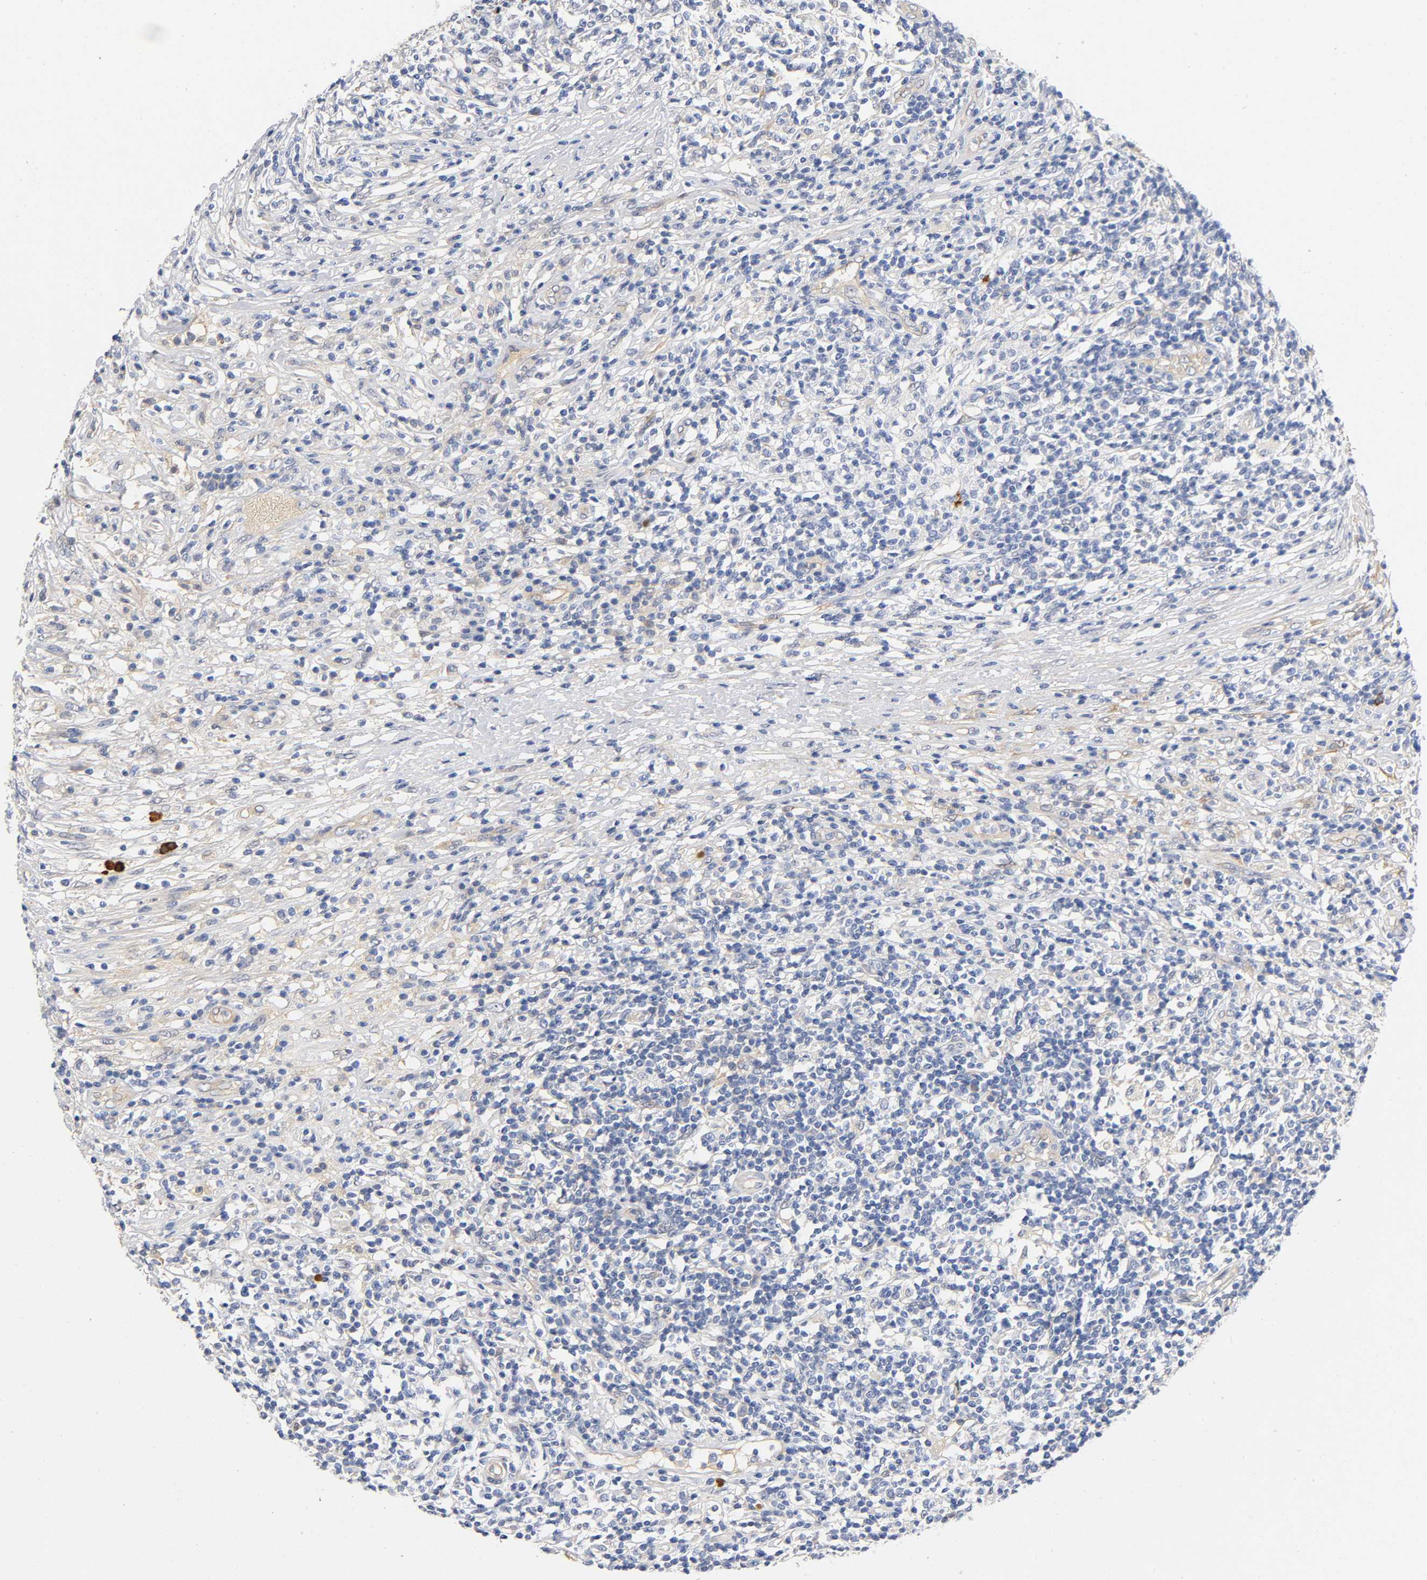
{"staining": {"intensity": "weak", "quantity": "25%-75%", "location": "cytoplasmic/membranous"}, "tissue": "lymphoma", "cell_type": "Tumor cells", "image_type": "cancer", "snomed": [{"axis": "morphology", "description": "Malignant lymphoma, non-Hodgkin's type, High grade"}, {"axis": "topography", "description": "Lymph node"}], "caption": "A photomicrograph of high-grade malignant lymphoma, non-Hodgkin's type stained for a protein shows weak cytoplasmic/membranous brown staining in tumor cells.", "gene": "TNC", "patient": {"sex": "female", "age": 84}}